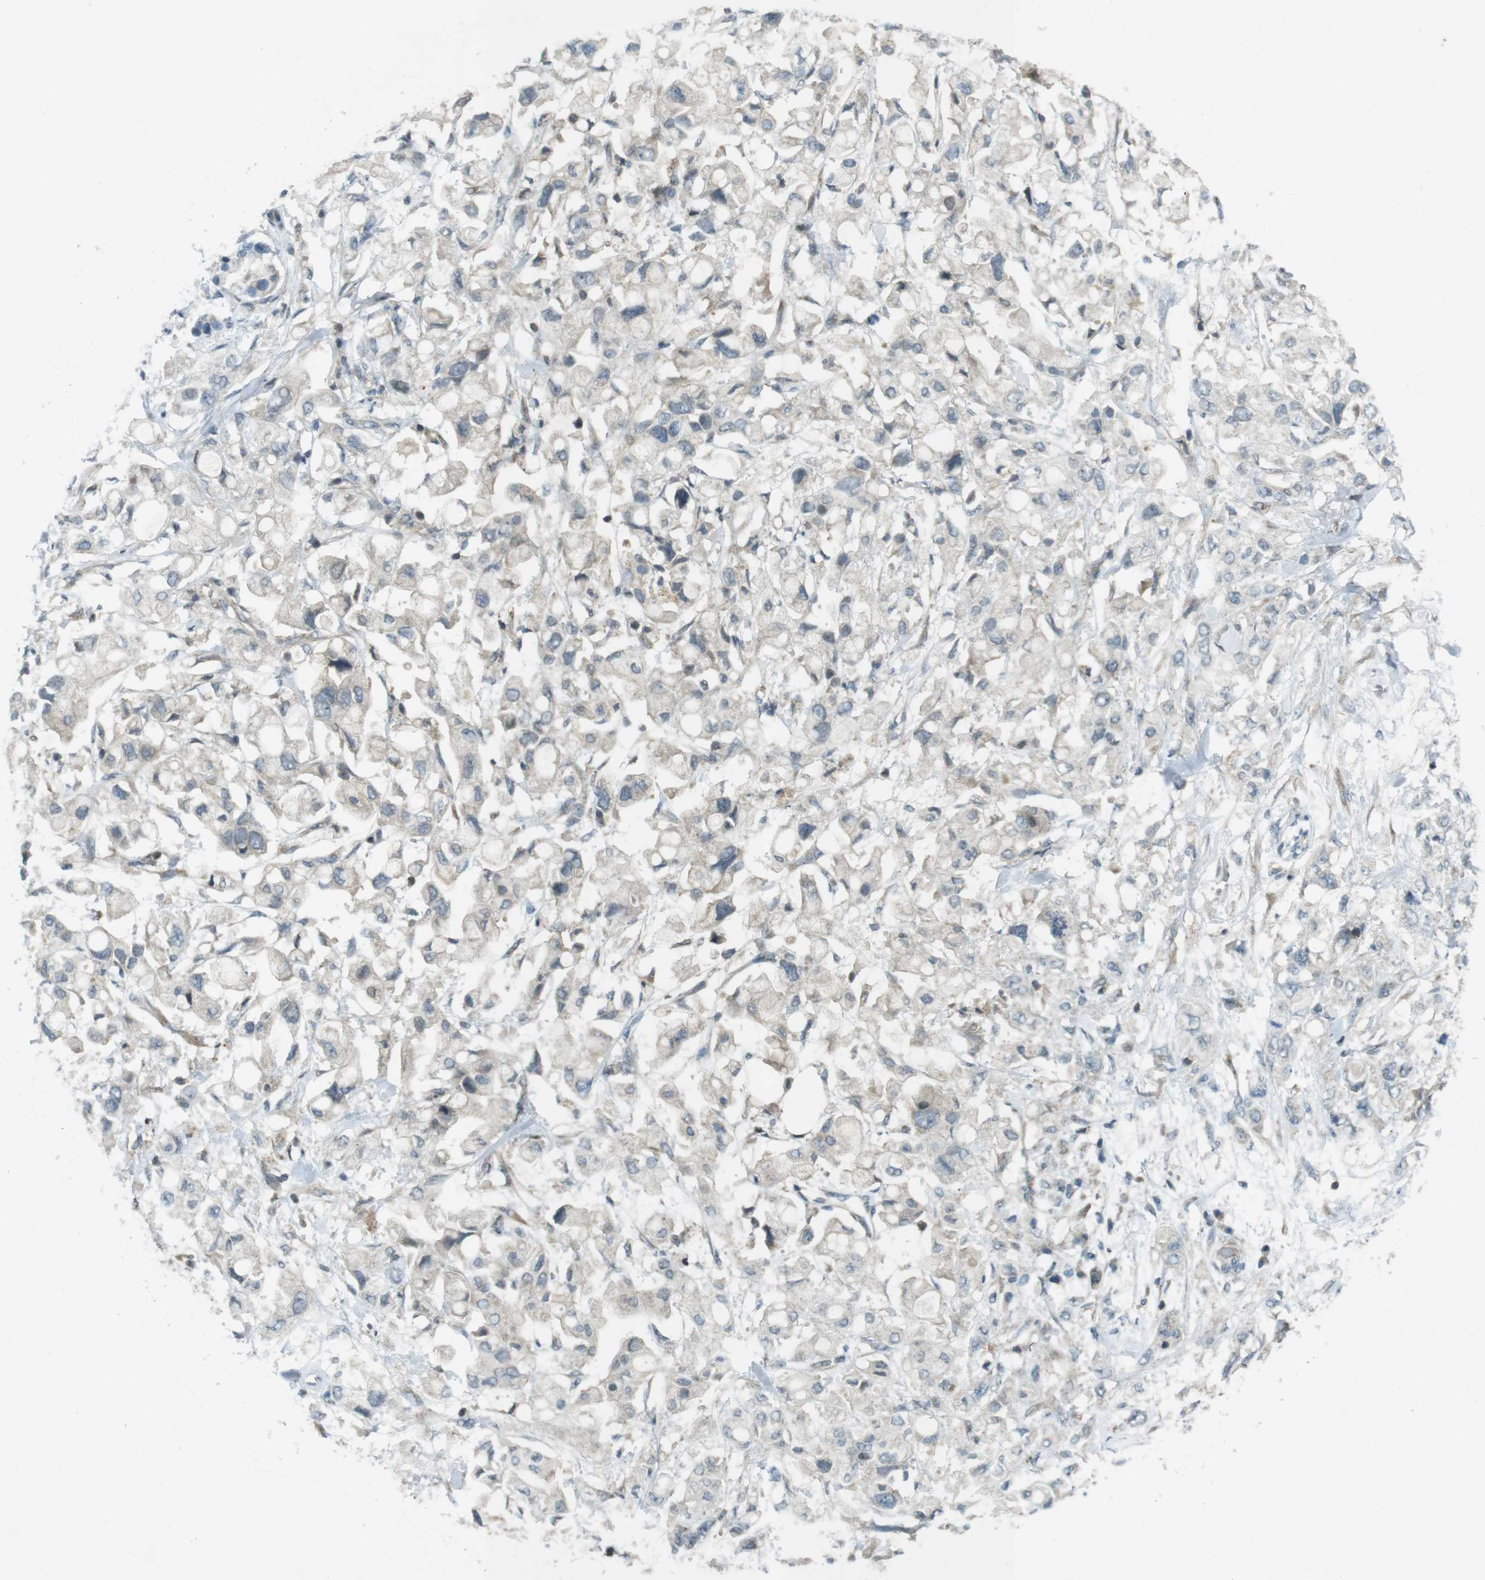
{"staining": {"intensity": "negative", "quantity": "none", "location": "none"}, "tissue": "pancreatic cancer", "cell_type": "Tumor cells", "image_type": "cancer", "snomed": [{"axis": "morphology", "description": "Adenocarcinoma, NOS"}, {"axis": "topography", "description": "Pancreas"}], "caption": "A histopathology image of pancreatic adenocarcinoma stained for a protein demonstrates no brown staining in tumor cells. (Stains: DAB immunohistochemistry with hematoxylin counter stain, Microscopy: brightfield microscopy at high magnification).", "gene": "ZYX", "patient": {"sex": "female", "age": 56}}